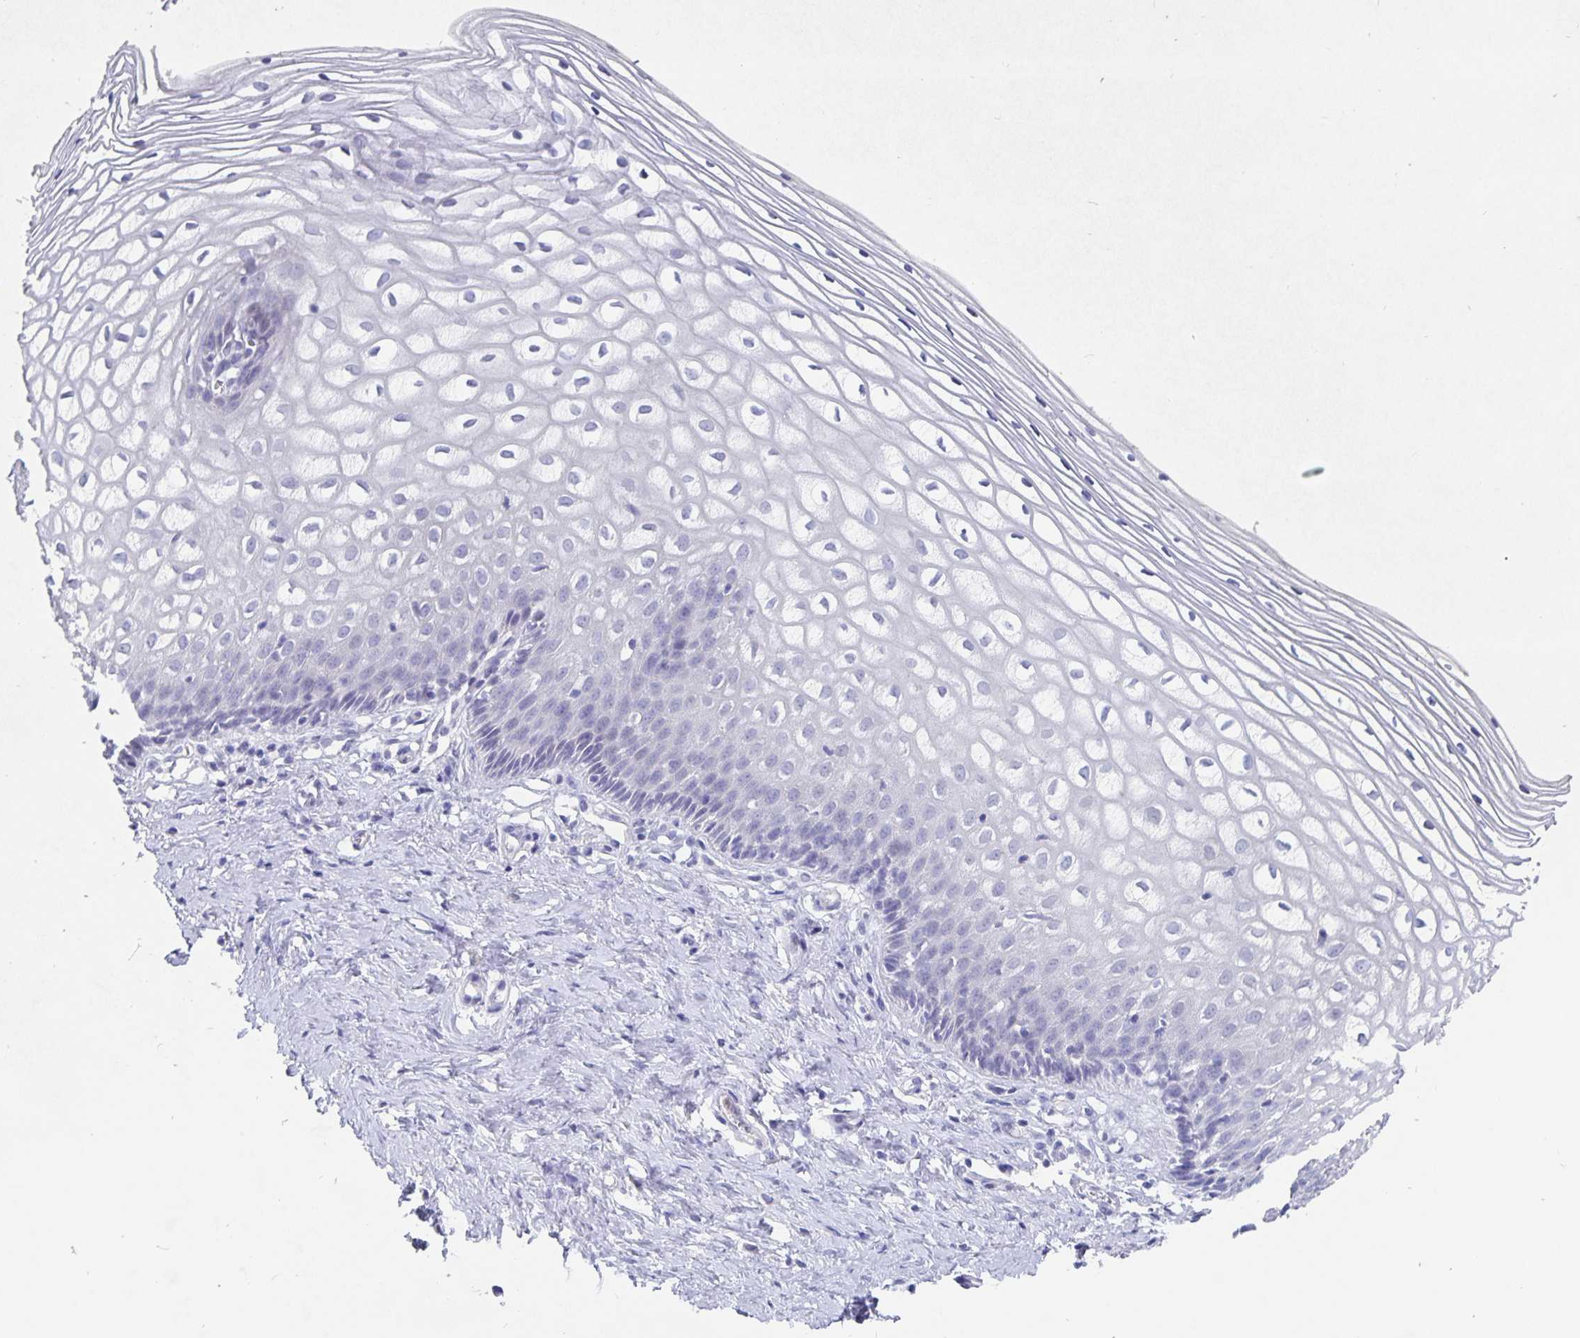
{"staining": {"intensity": "negative", "quantity": "none", "location": "none"}, "tissue": "cervix", "cell_type": "Glandular cells", "image_type": "normal", "snomed": [{"axis": "morphology", "description": "Normal tissue, NOS"}, {"axis": "topography", "description": "Cervix"}], "caption": "The micrograph reveals no significant expression in glandular cells of cervix.", "gene": "SMOC1", "patient": {"sex": "female", "age": 36}}